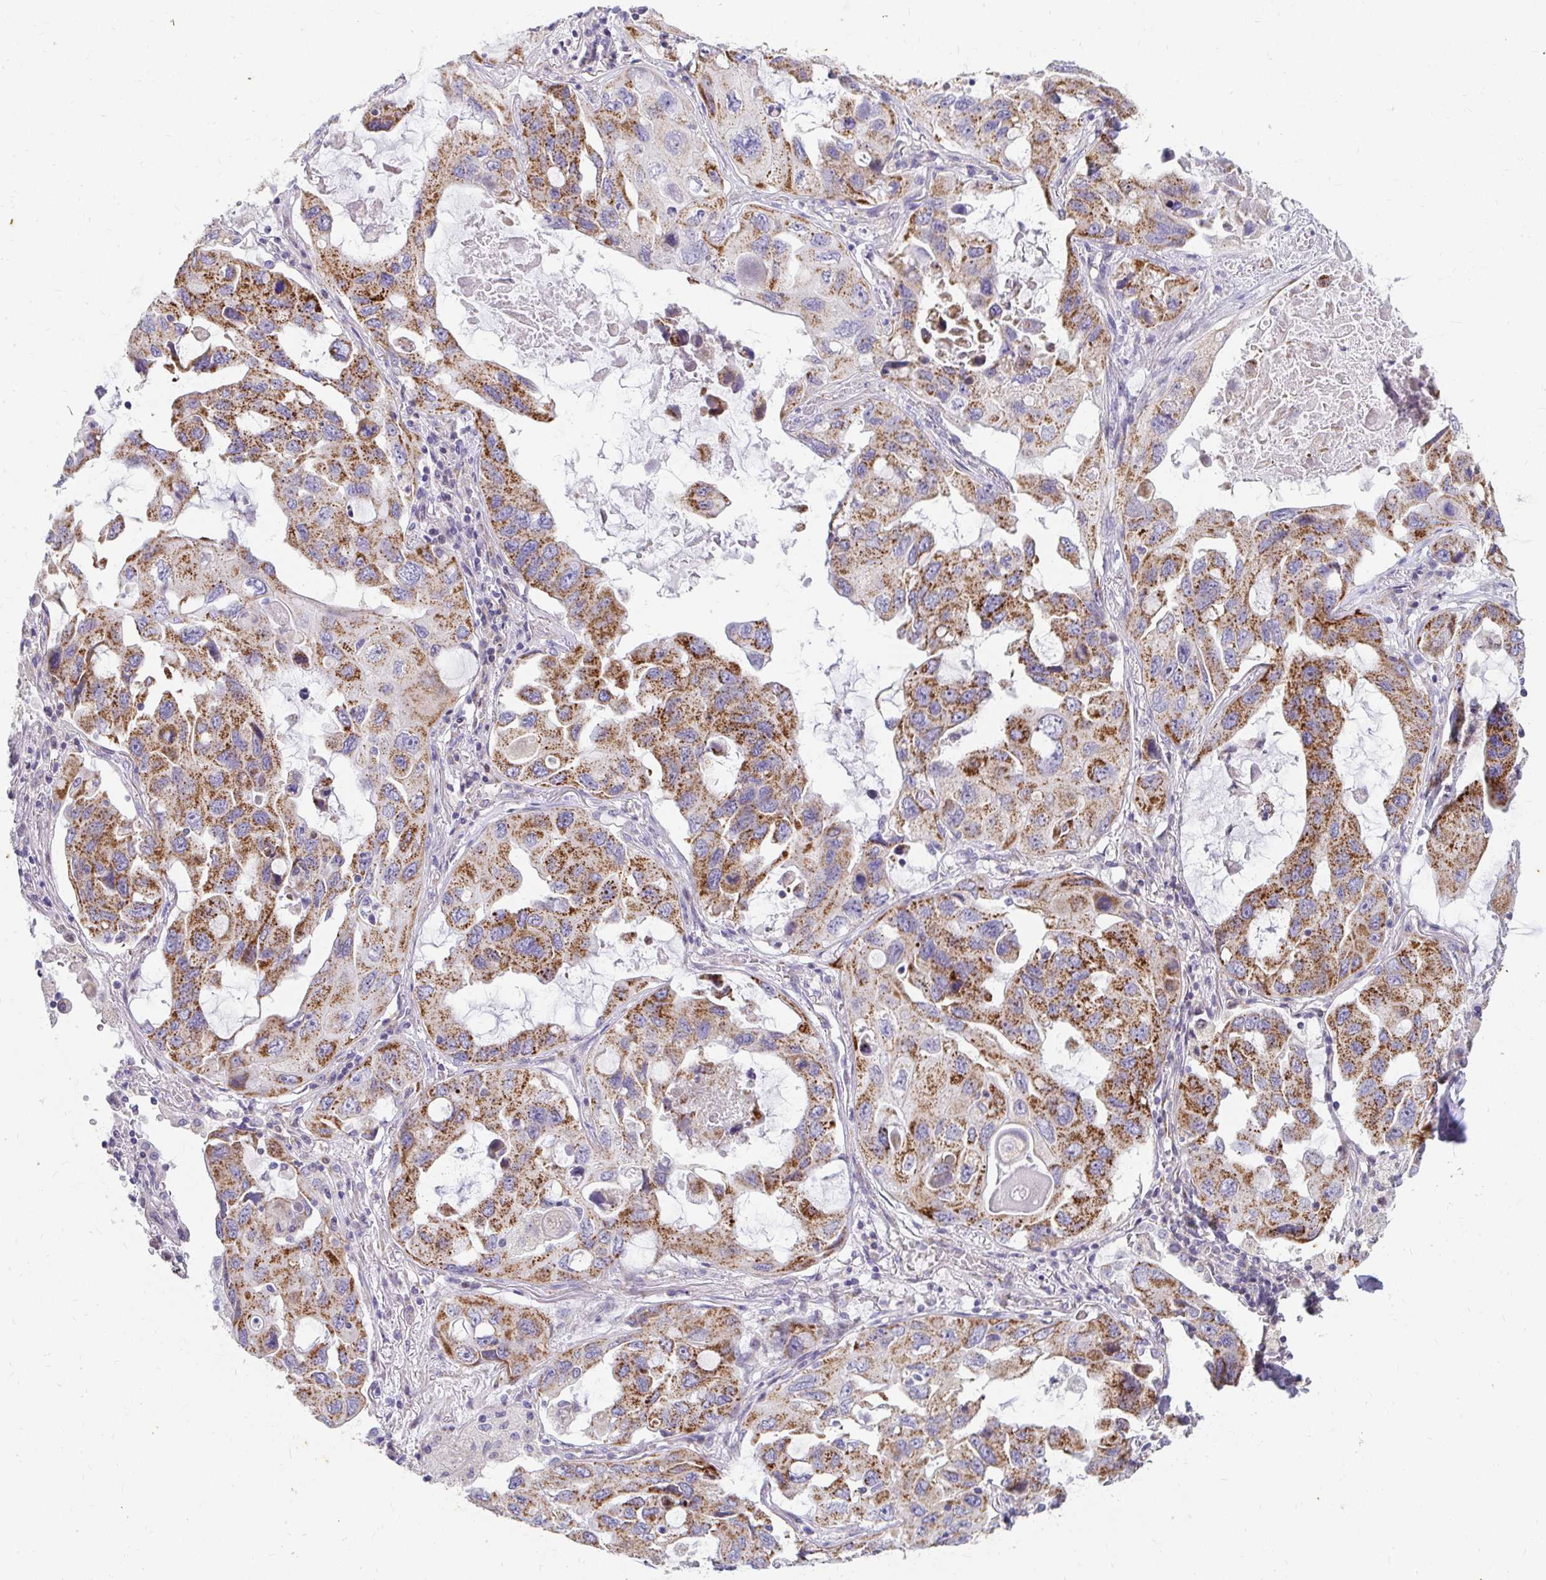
{"staining": {"intensity": "strong", "quantity": ">75%", "location": "cytoplasmic/membranous"}, "tissue": "lung cancer", "cell_type": "Tumor cells", "image_type": "cancer", "snomed": [{"axis": "morphology", "description": "Squamous cell carcinoma, NOS"}, {"axis": "topography", "description": "Lung"}], "caption": "Immunohistochemical staining of lung cancer (squamous cell carcinoma) demonstrates strong cytoplasmic/membranous protein expression in about >75% of tumor cells. The protein is stained brown, and the nuclei are stained in blue (DAB IHC with brightfield microscopy, high magnification).", "gene": "EXOC5", "patient": {"sex": "female", "age": 73}}